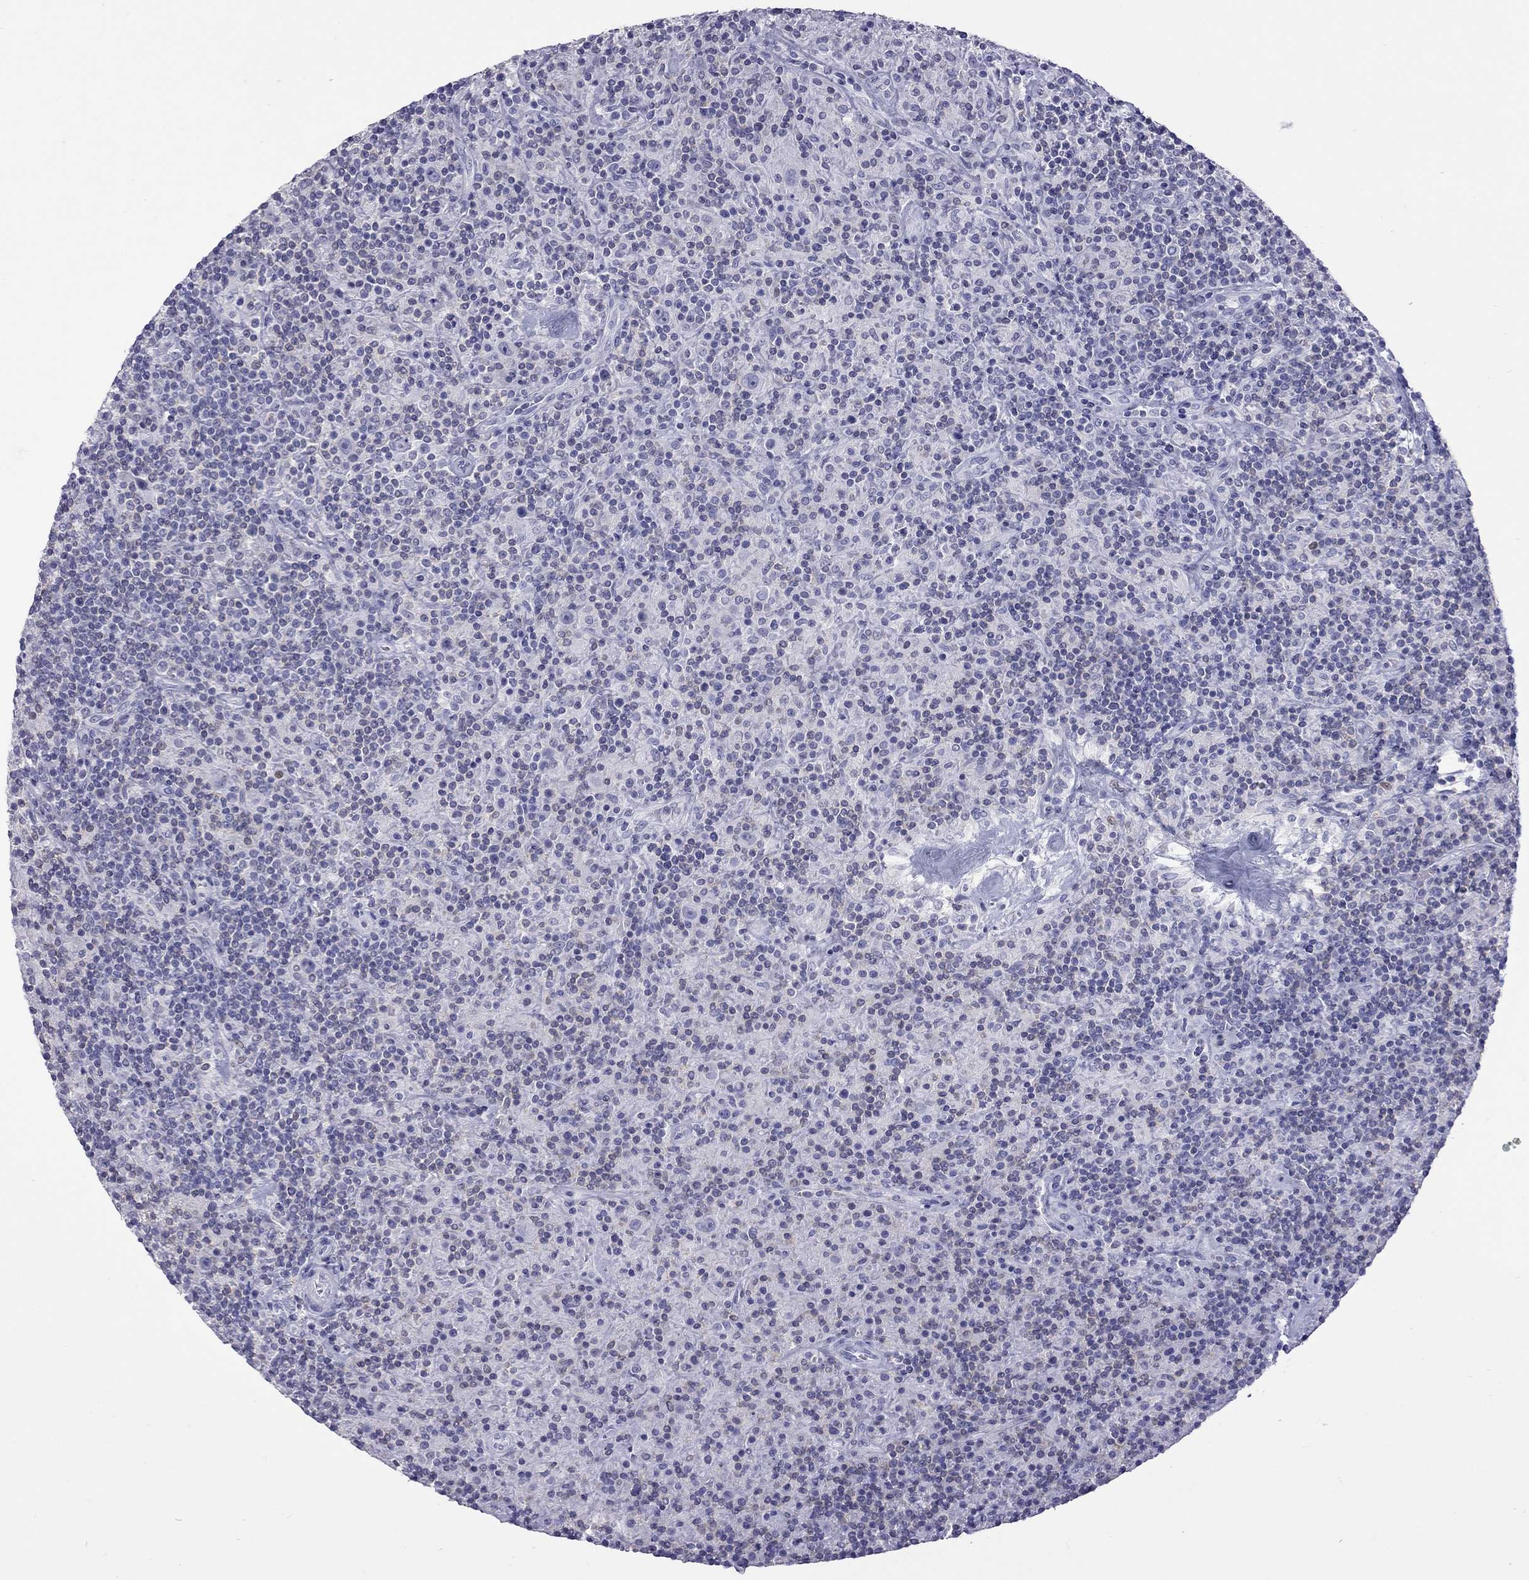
{"staining": {"intensity": "negative", "quantity": "none", "location": "none"}, "tissue": "lymphoma", "cell_type": "Tumor cells", "image_type": "cancer", "snomed": [{"axis": "morphology", "description": "Hodgkin's disease, NOS"}, {"axis": "topography", "description": "Lymph node"}], "caption": "The photomicrograph shows no significant staining in tumor cells of Hodgkin's disease.", "gene": "STAG3", "patient": {"sex": "male", "age": 70}}